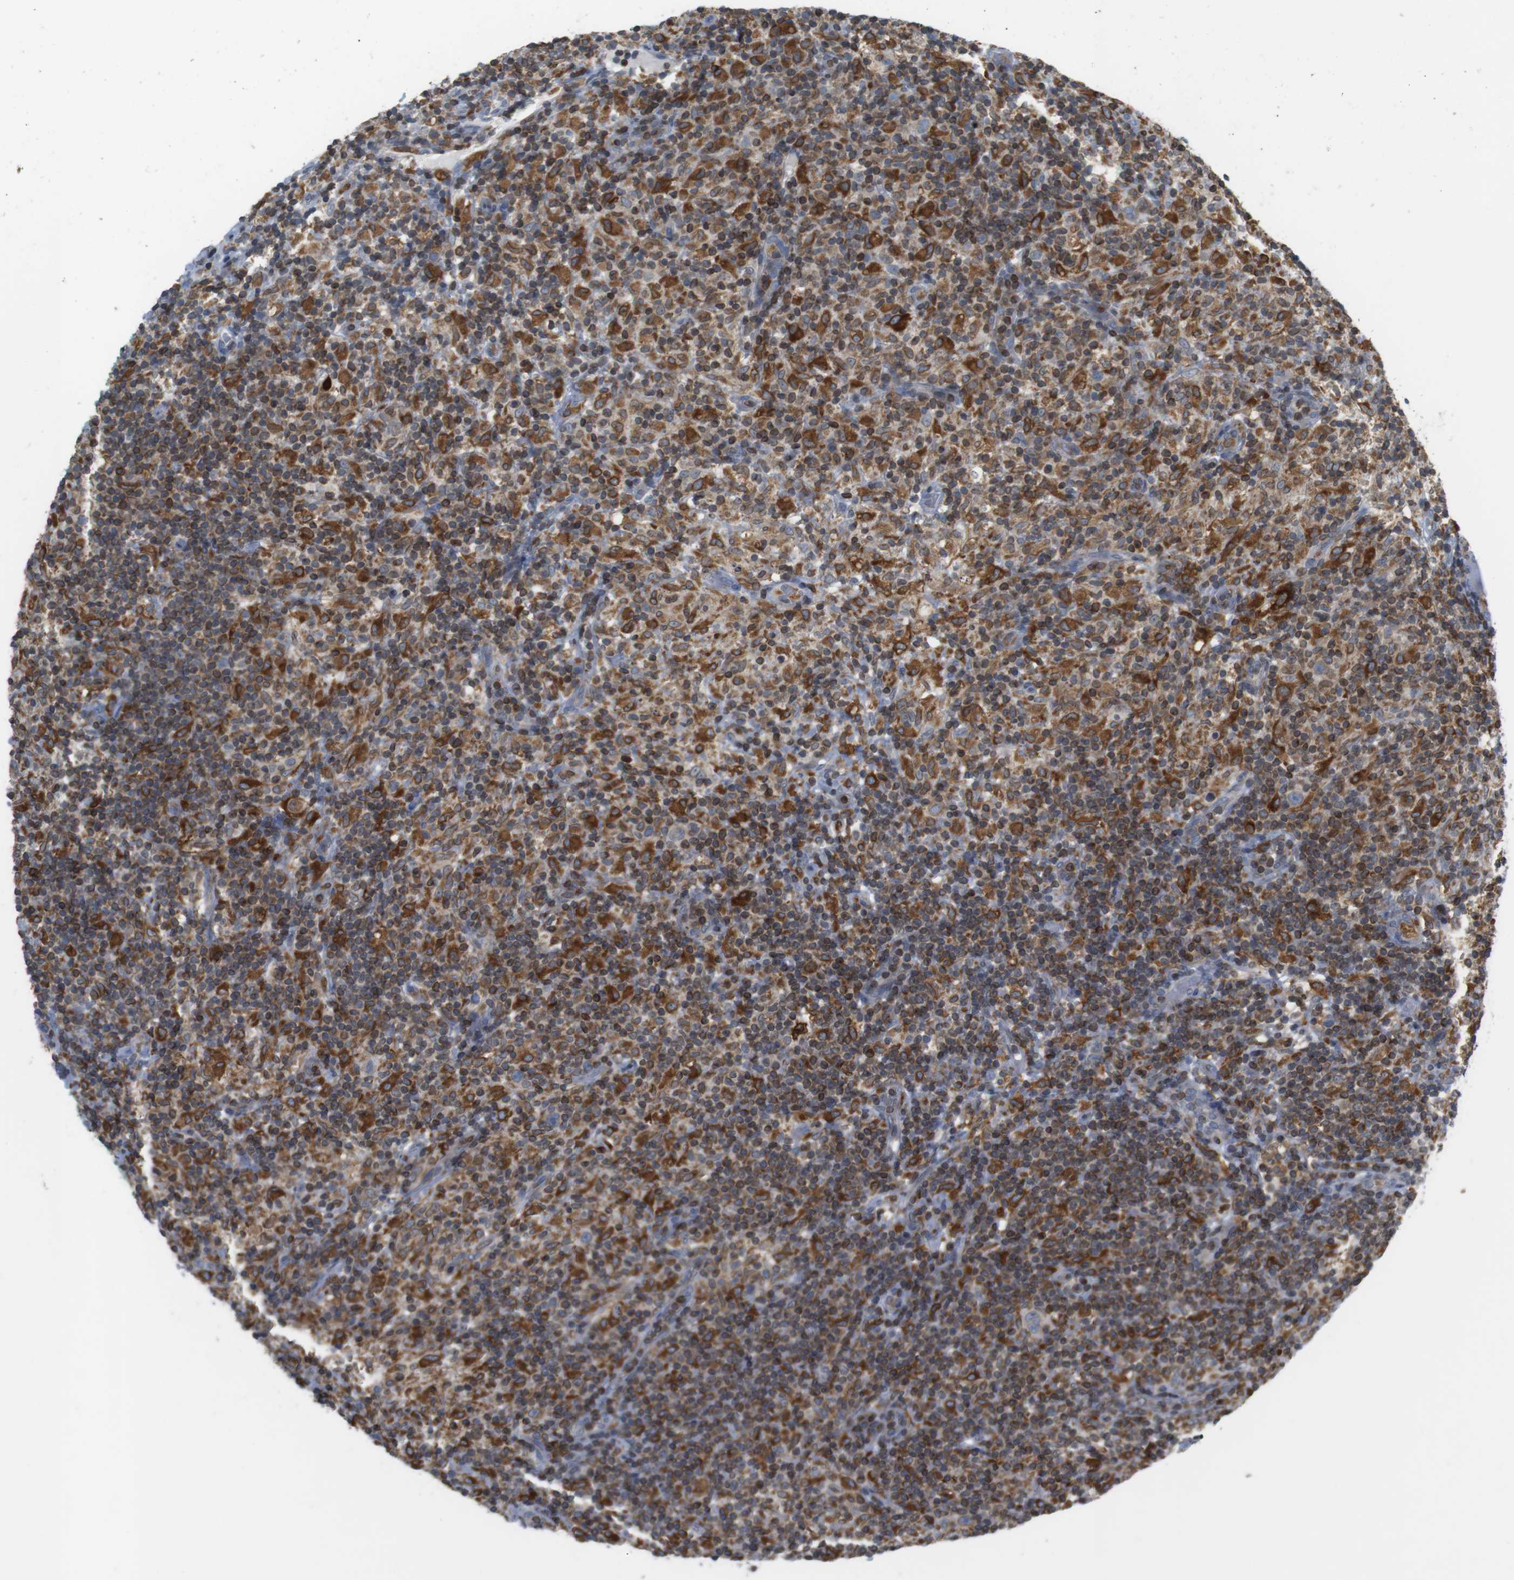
{"staining": {"intensity": "weak", "quantity": "25%-75%", "location": "cytoplasmic/membranous"}, "tissue": "lymphoma", "cell_type": "Tumor cells", "image_type": "cancer", "snomed": [{"axis": "morphology", "description": "Hodgkin's disease, NOS"}, {"axis": "topography", "description": "Lymph node"}], "caption": "A photomicrograph of human lymphoma stained for a protein shows weak cytoplasmic/membranous brown staining in tumor cells.", "gene": "ARL6IP5", "patient": {"sex": "male", "age": 70}}